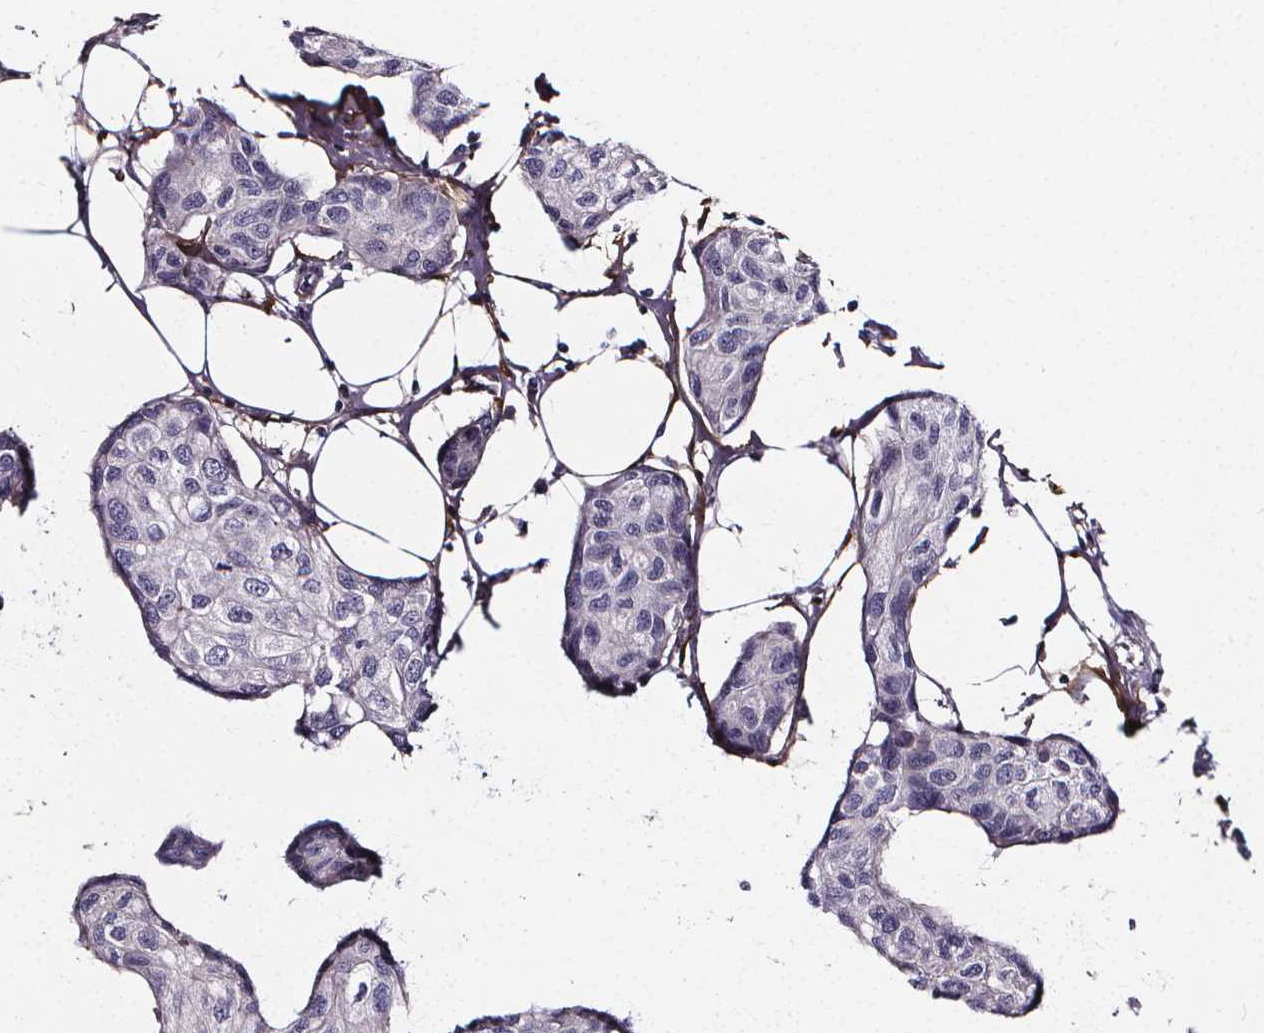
{"staining": {"intensity": "negative", "quantity": "none", "location": "none"}, "tissue": "breast cancer", "cell_type": "Tumor cells", "image_type": "cancer", "snomed": [{"axis": "morphology", "description": "Duct carcinoma"}, {"axis": "topography", "description": "Breast"}], "caption": "Breast cancer stained for a protein using IHC displays no positivity tumor cells.", "gene": "AEBP1", "patient": {"sex": "female", "age": 80}}